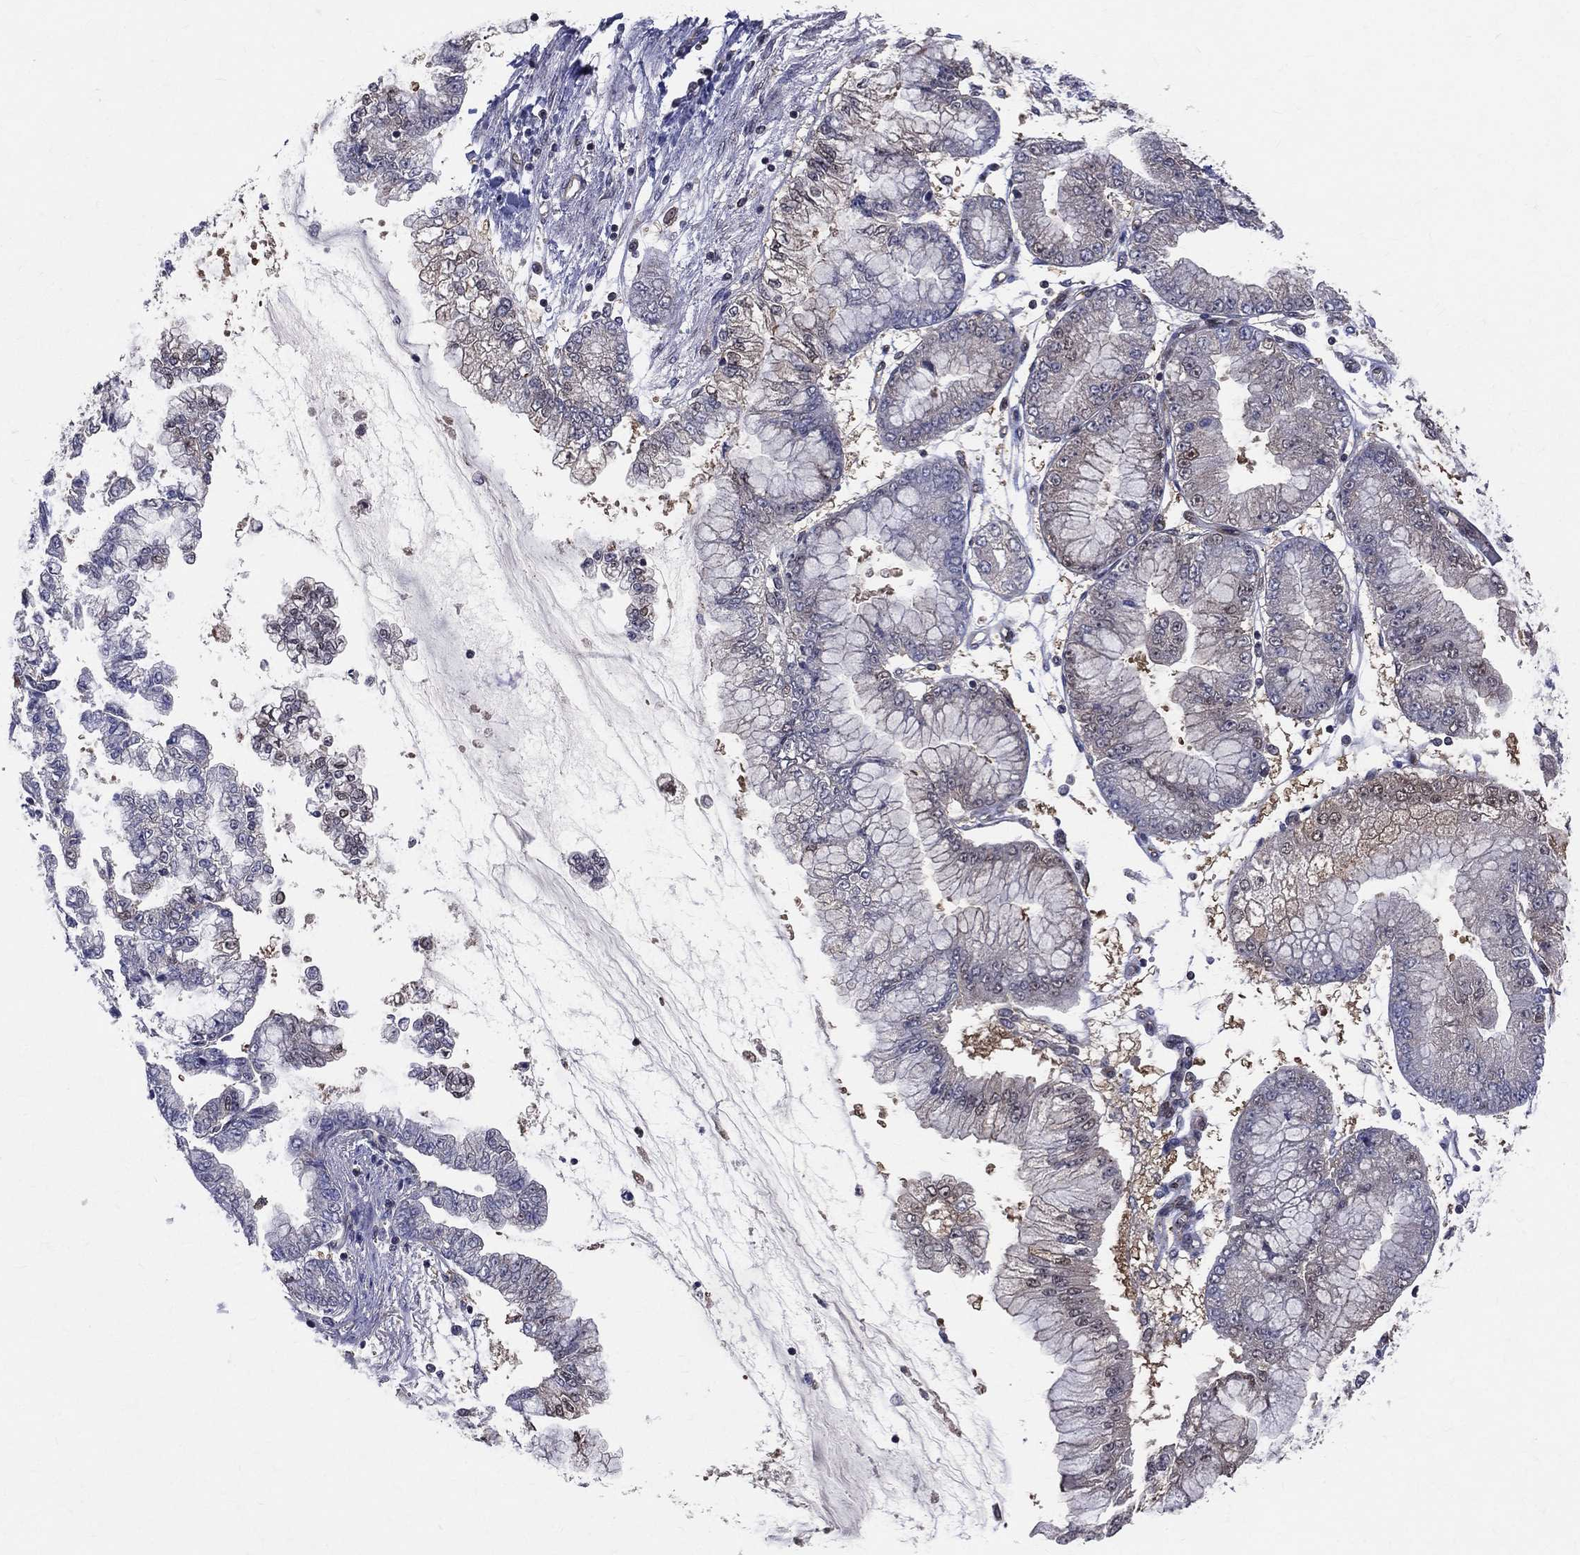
{"staining": {"intensity": "negative", "quantity": "none", "location": "none"}, "tissue": "stomach cancer", "cell_type": "Tumor cells", "image_type": "cancer", "snomed": [{"axis": "morphology", "description": "Adenocarcinoma, NOS"}, {"axis": "topography", "description": "Stomach, upper"}], "caption": "This is an immunohistochemistry photomicrograph of human stomach cancer (adenocarcinoma). There is no positivity in tumor cells.", "gene": "GMPR2", "patient": {"sex": "female", "age": 74}}